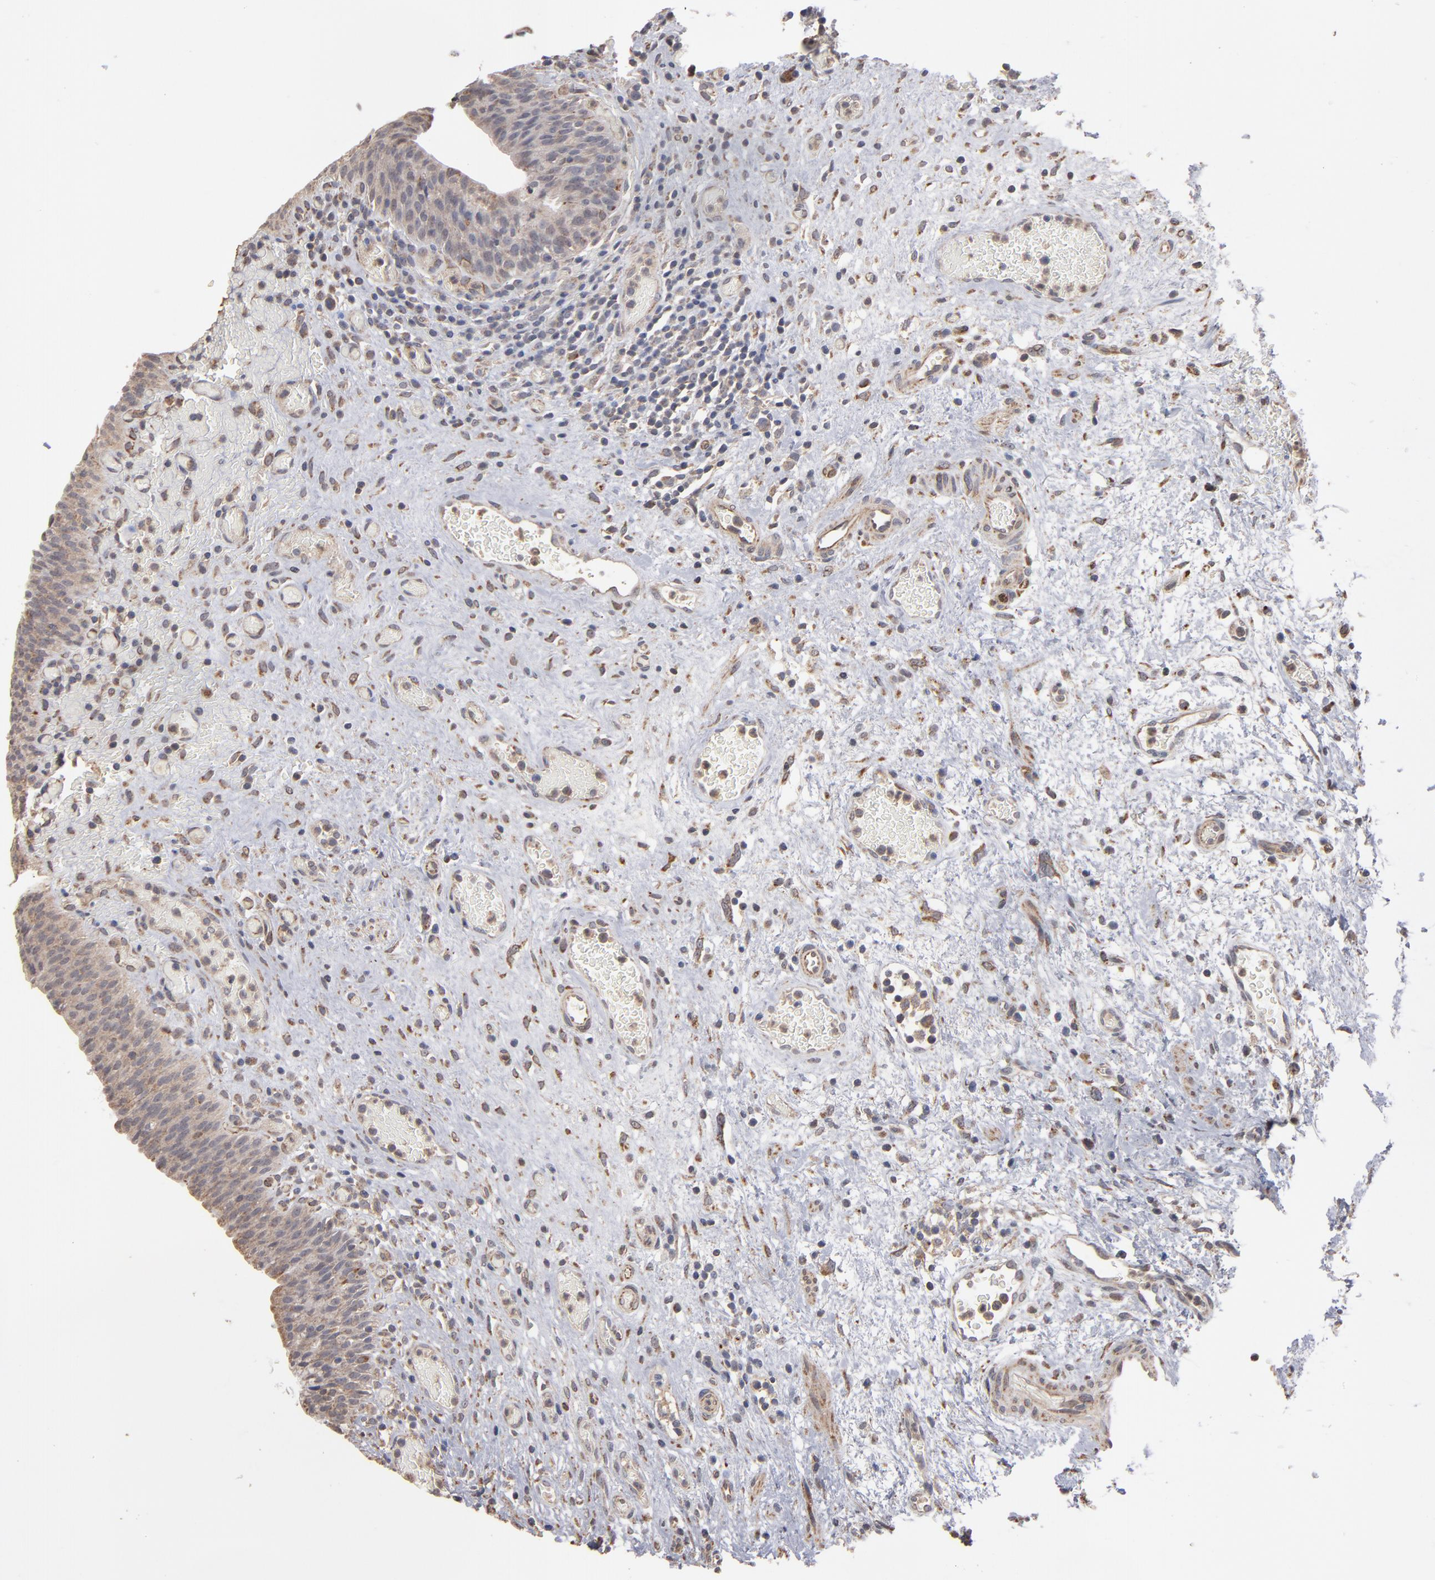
{"staining": {"intensity": "weak", "quantity": ">75%", "location": "cytoplasmic/membranous"}, "tissue": "urinary bladder", "cell_type": "Urothelial cells", "image_type": "normal", "snomed": [{"axis": "morphology", "description": "Normal tissue, NOS"}, {"axis": "morphology", "description": "Urothelial carcinoma, High grade"}, {"axis": "topography", "description": "Urinary bladder"}], "caption": "A brown stain shows weak cytoplasmic/membranous positivity of a protein in urothelial cells of normal urinary bladder. (Stains: DAB in brown, nuclei in blue, Microscopy: brightfield microscopy at high magnification).", "gene": "MIPOL1", "patient": {"sex": "male", "age": 51}}